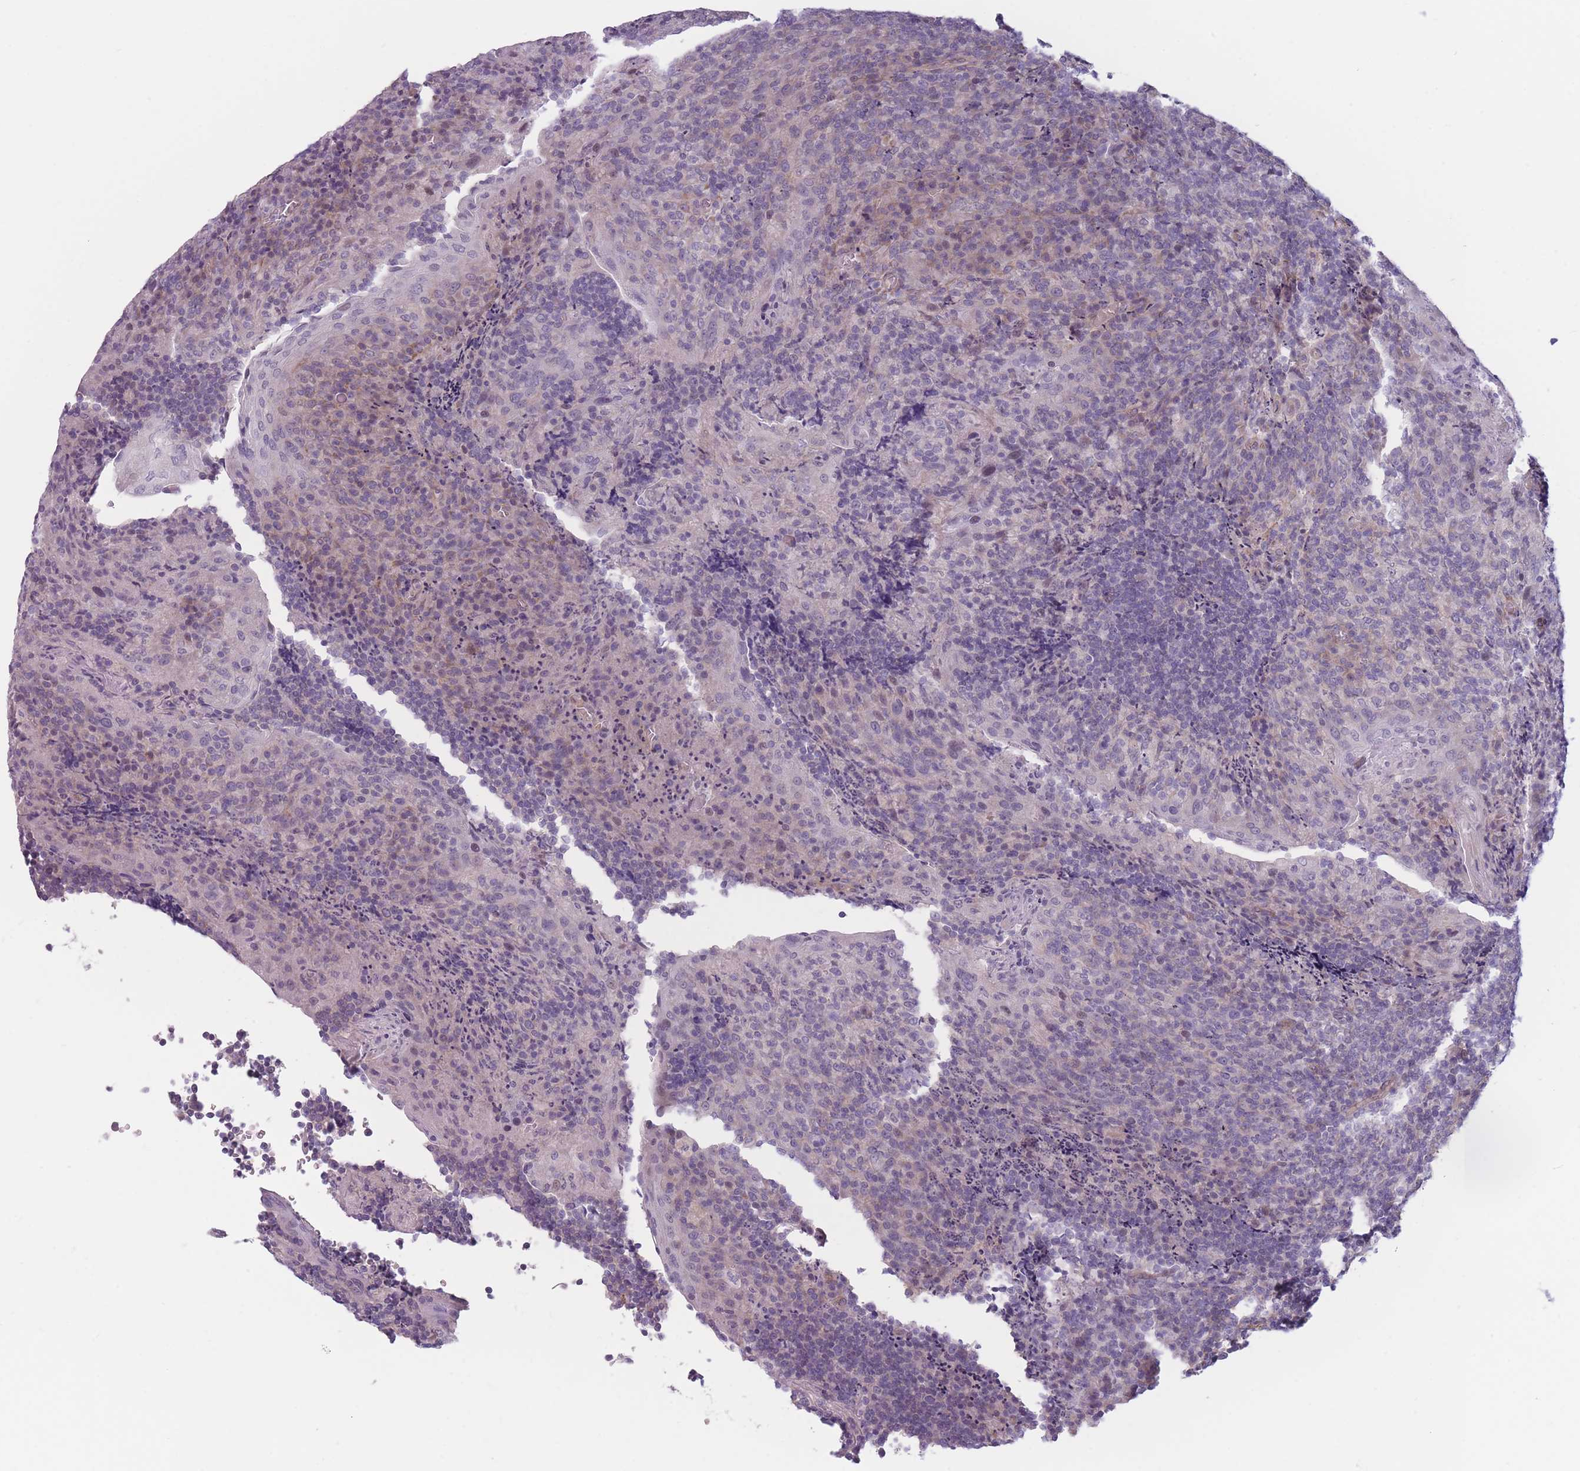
{"staining": {"intensity": "negative", "quantity": "none", "location": "none"}, "tissue": "tonsil", "cell_type": "Germinal center cells", "image_type": "normal", "snomed": [{"axis": "morphology", "description": "Normal tissue, NOS"}, {"axis": "topography", "description": "Tonsil"}], "caption": "A histopathology image of tonsil stained for a protein shows no brown staining in germinal center cells. (DAB (3,3'-diaminobenzidine) immunohistochemistry visualized using brightfield microscopy, high magnification).", "gene": "SLC7A6", "patient": {"sex": "male", "age": 17}}